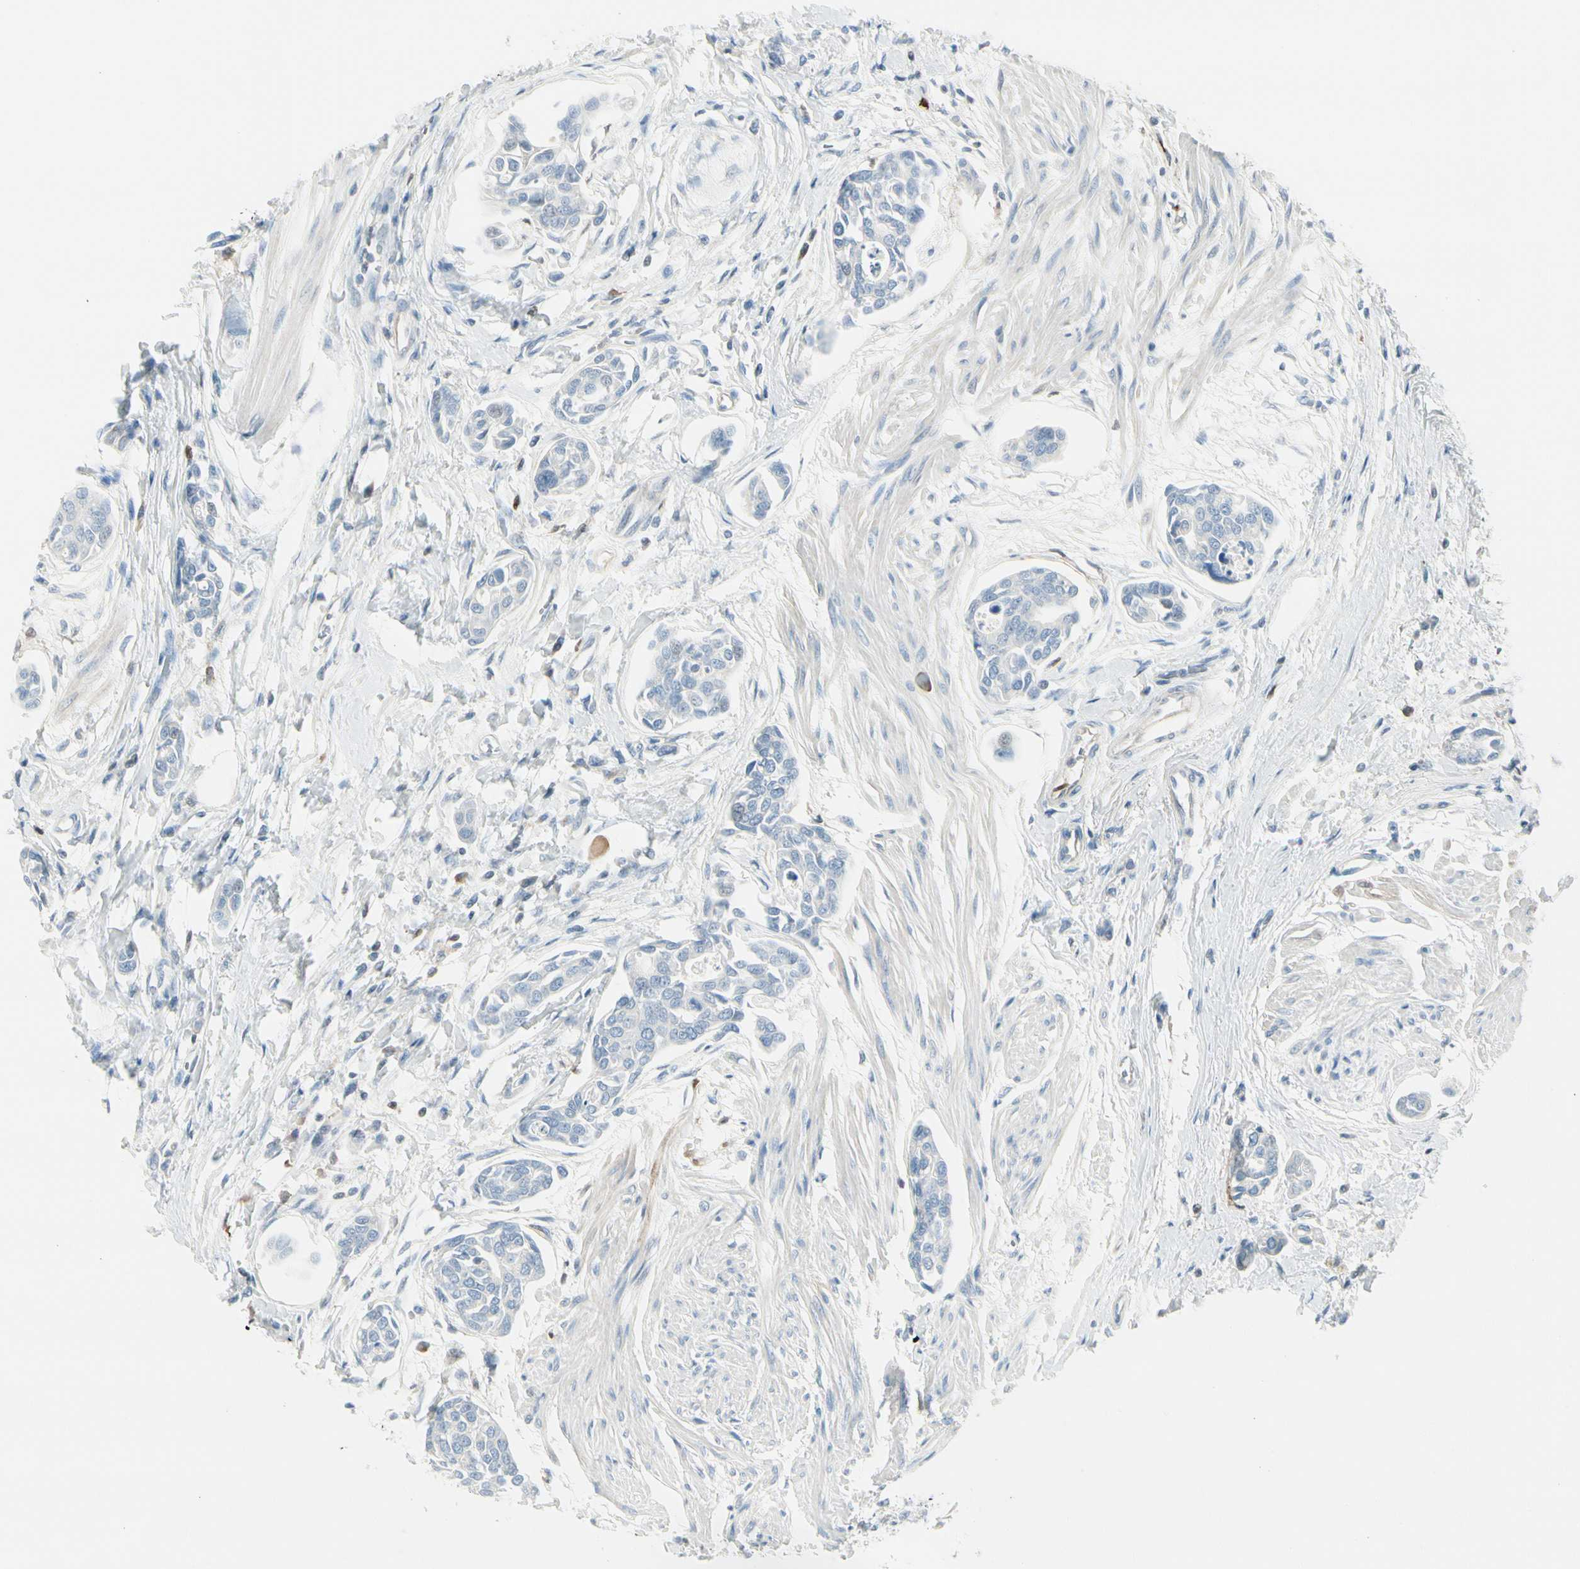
{"staining": {"intensity": "negative", "quantity": "none", "location": "none"}, "tissue": "urothelial cancer", "cell_type": "Tumor cells", "image_type": "cancer", "snomed": [{"axis": "morphology", "description": "Urothelial carcinoma, High grade"}, {"axis": "topography", "description": "Urinary bladder"}], "caption": "Tumor cells show no significant protein positivity in urothelial cancer.", "gene": "TRAF1", "patient": {"sex": "male", "age": 78}}